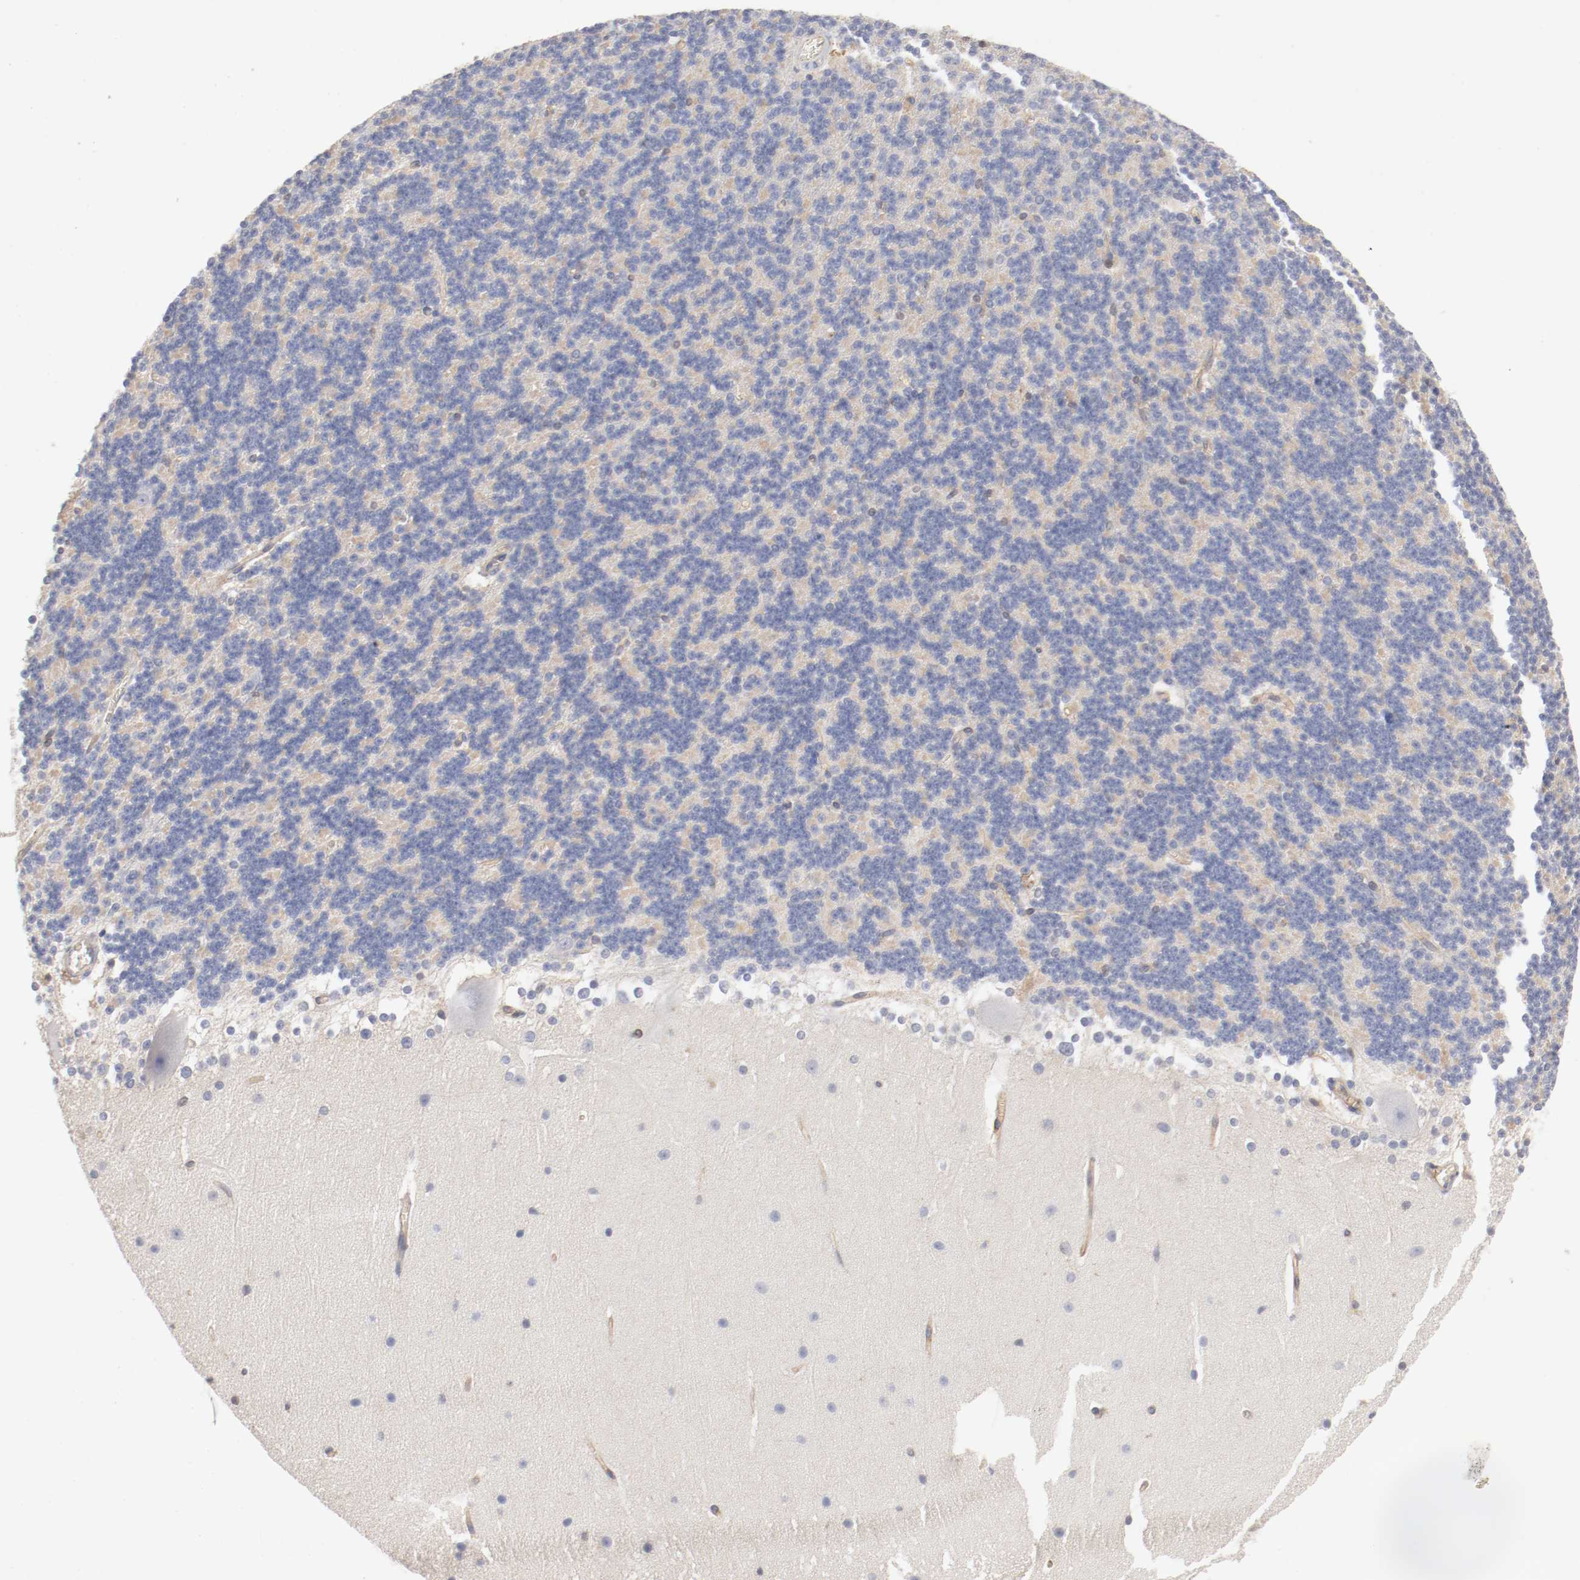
{"staining": {"intensity": "negative", "quantity": "none", "location": "none"}, "tissue": "cerebellum", "cell_type": "Cells in granular layer", "image_type": "normal", "snomed": [{"axis": "morphology", "description": "Normal tissue, NOS"}, {"axis": "topography", "description": "Cerebellum"}], "caption": "The immunohistochemistry (IHC) histopathology image has no significant expression in cells in granular layer of cerebellum.", "gene": "ARHGEF6", "patient": {"sex": "female", "age": 19}}